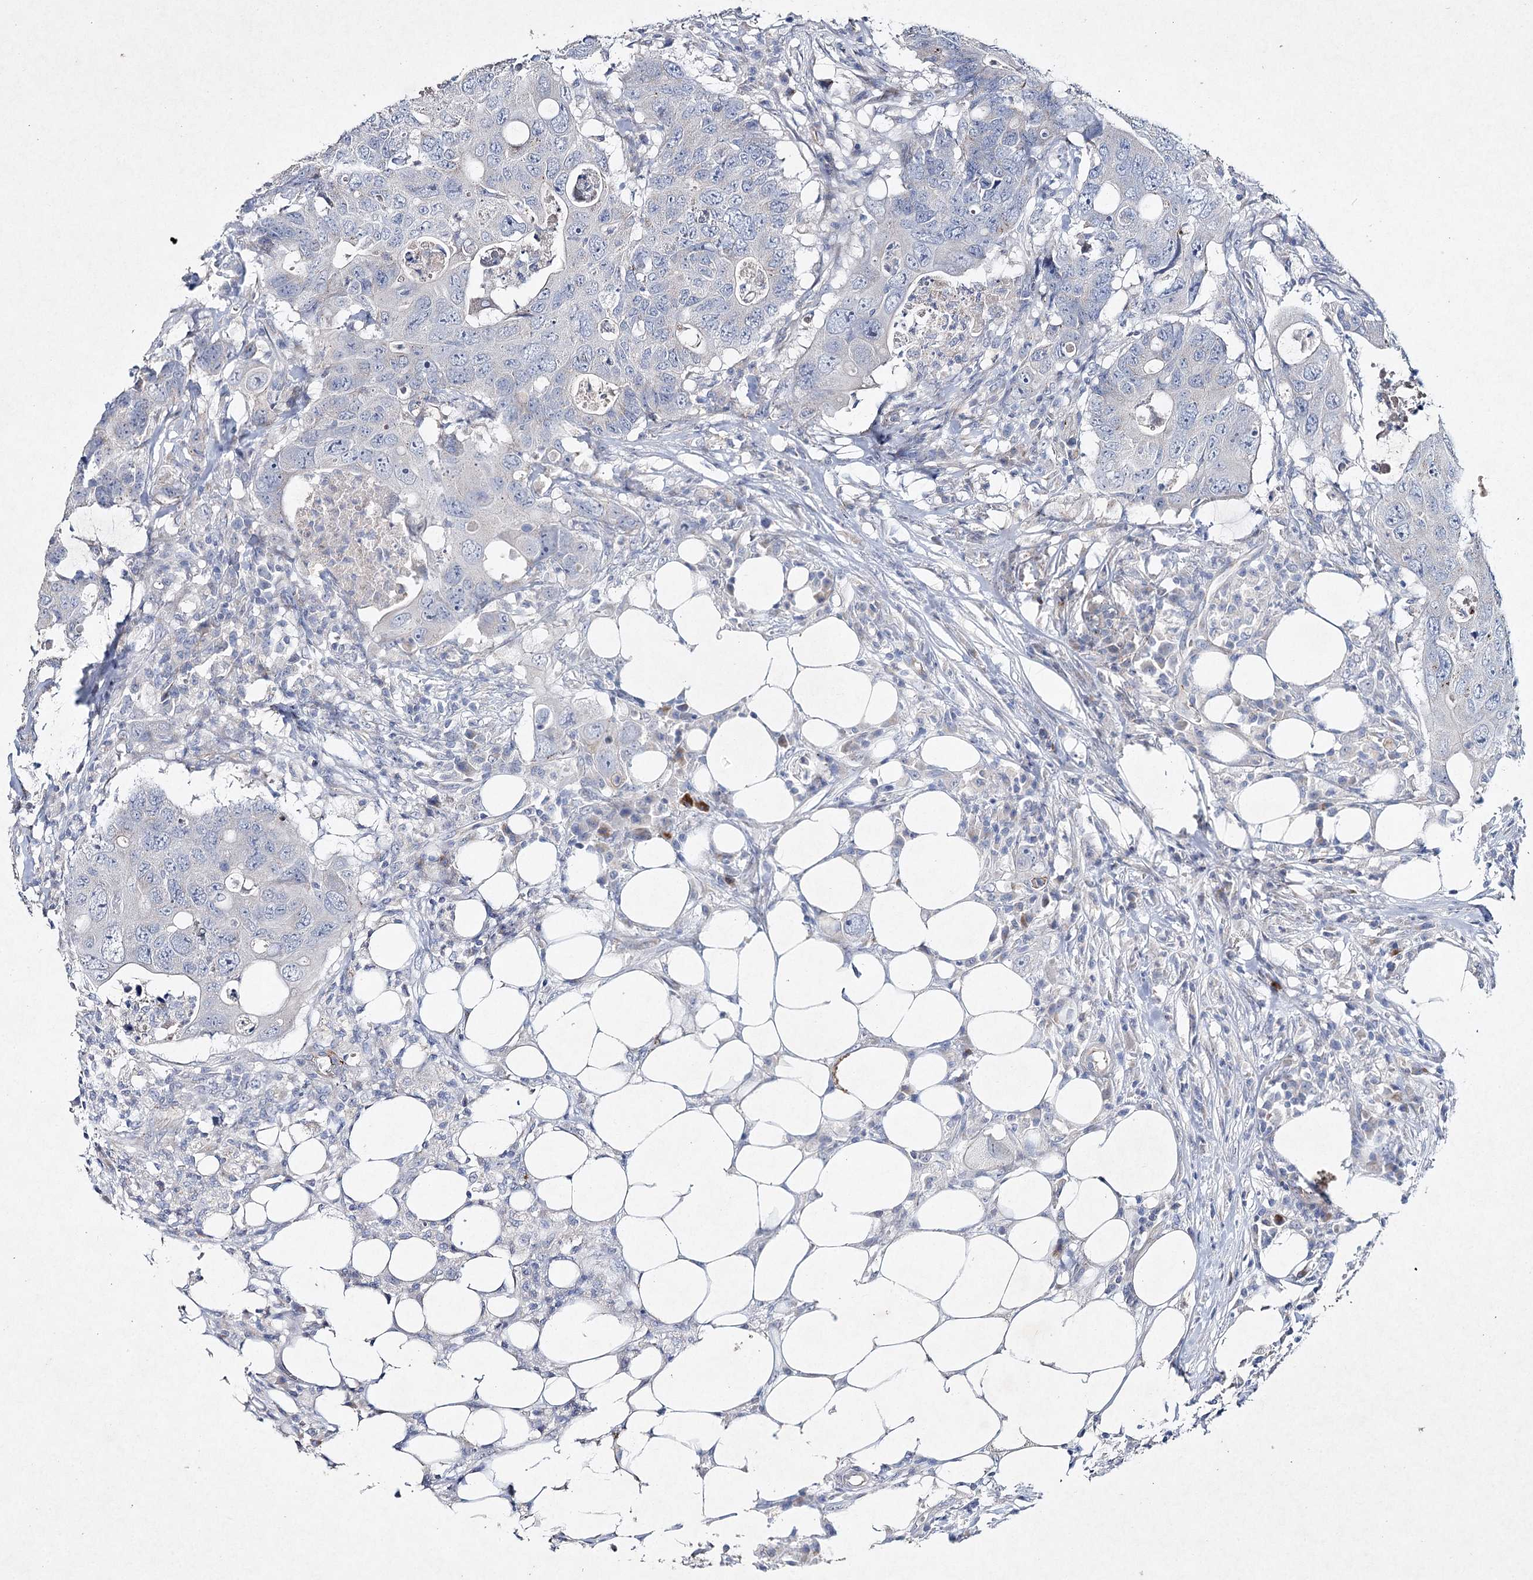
{"staining": {"intensity": "negative", "quantity": "none", "location": "none"}, "tissue": "colorectal cancer", "cell_type": "Tumor cells", "image_type": "cancer", "snomed": [{"axis": "morphology", "description": "Adenocarcinoma, NOS"}, {"axis": "topography", "description": "Colon"}], "caption": "DAB immunohistochemical staining of colorectal cancer displays no significant staining in tumor cells.", "gene": "RFX6", "patient": {"sex": "male", "age": 71}}